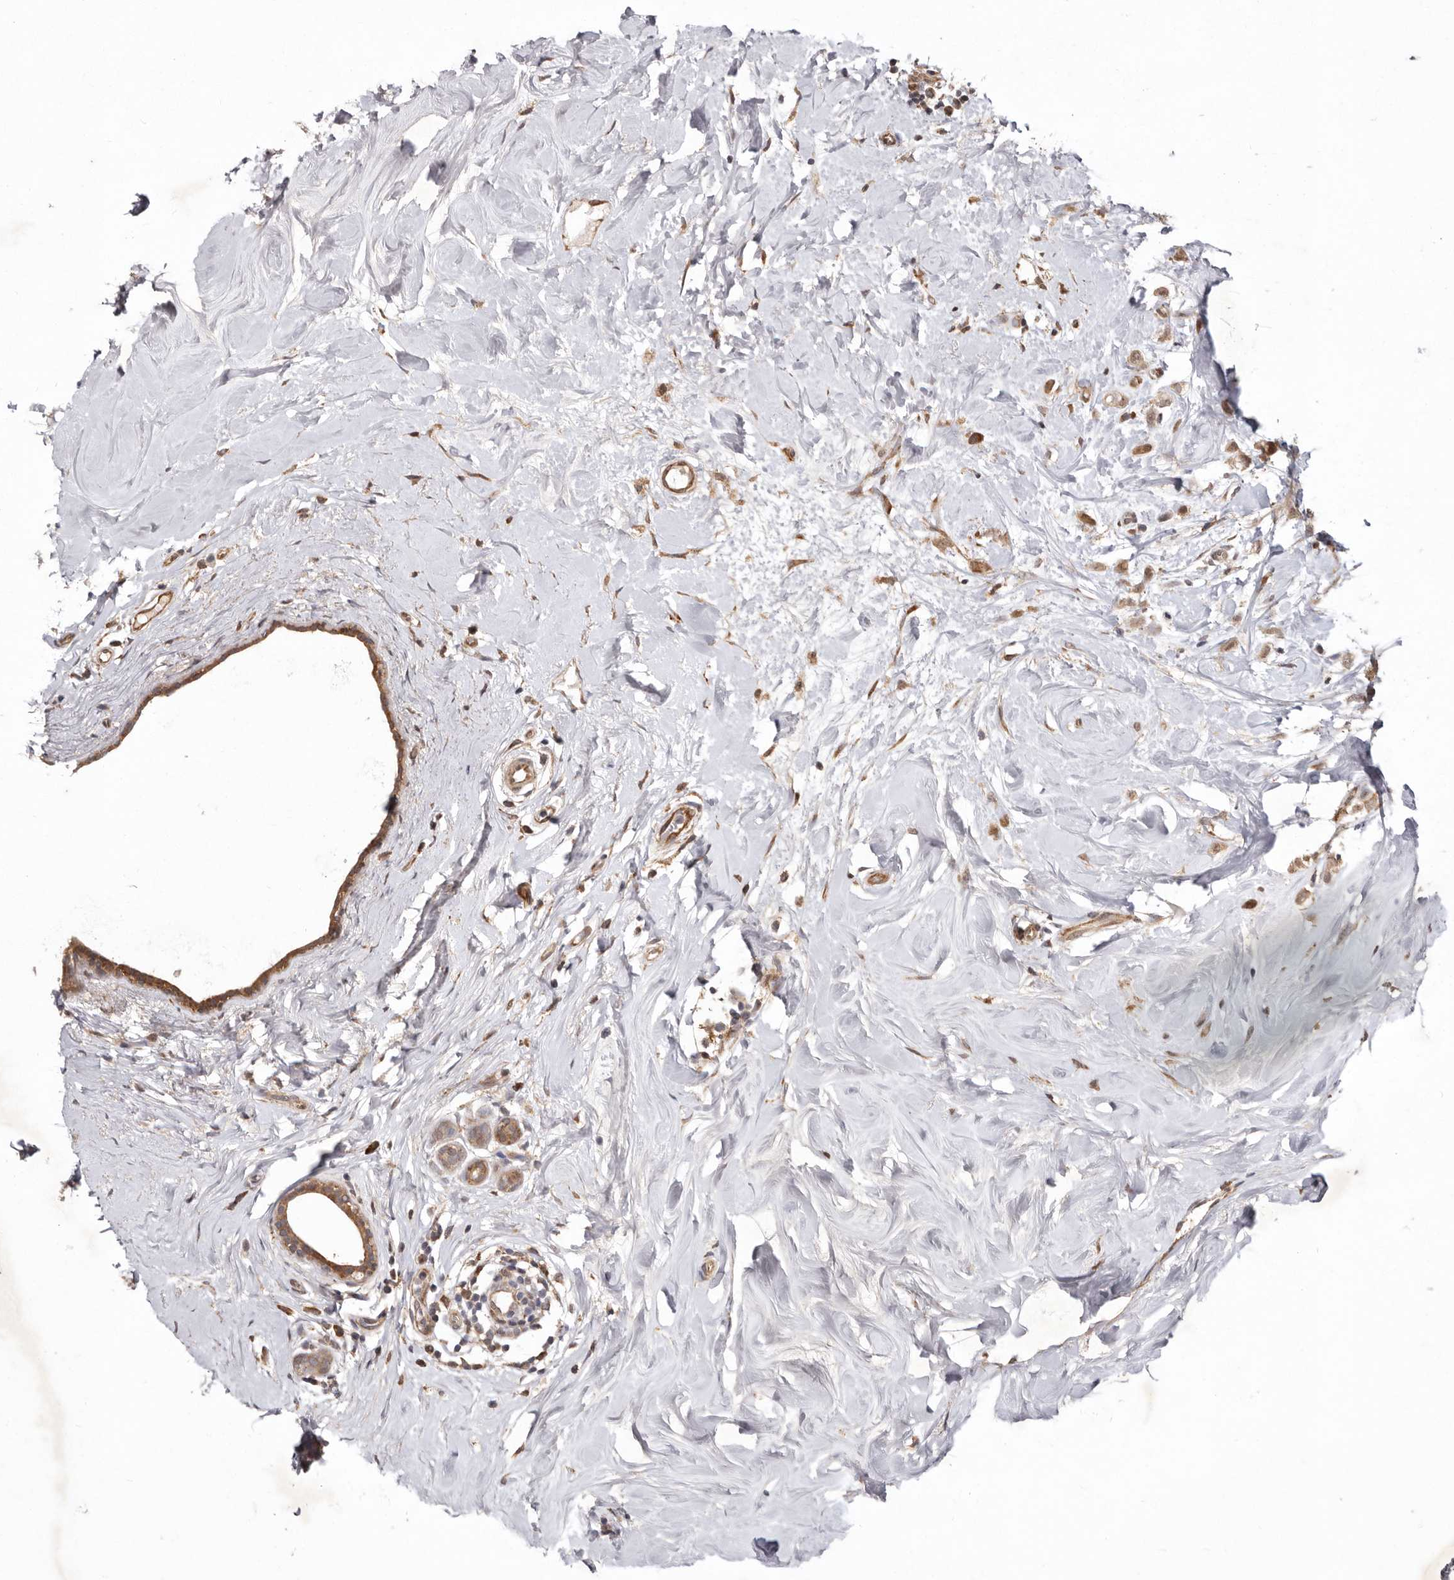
{"staining": {"intensity": "moderate", "quantity": ">75%", "location": "cytoplasmic/membranous"}, "tissue": "breast cancer", "cell_type": "Tumor cells", "image_type": "cancer", "snomed": [{"axis": "morphology", "description": "Lobular carcinoma"}, {"axis": "topography", "description": "Breast"}], "caption": "Immunohistochemical staining of breast cancer exhibits moderate cytoplasmic/membranous protein expression in approximately >75% of tumor cells.", "gene": "RRM2B", "patient": {"sex": "female", "age": 47}}